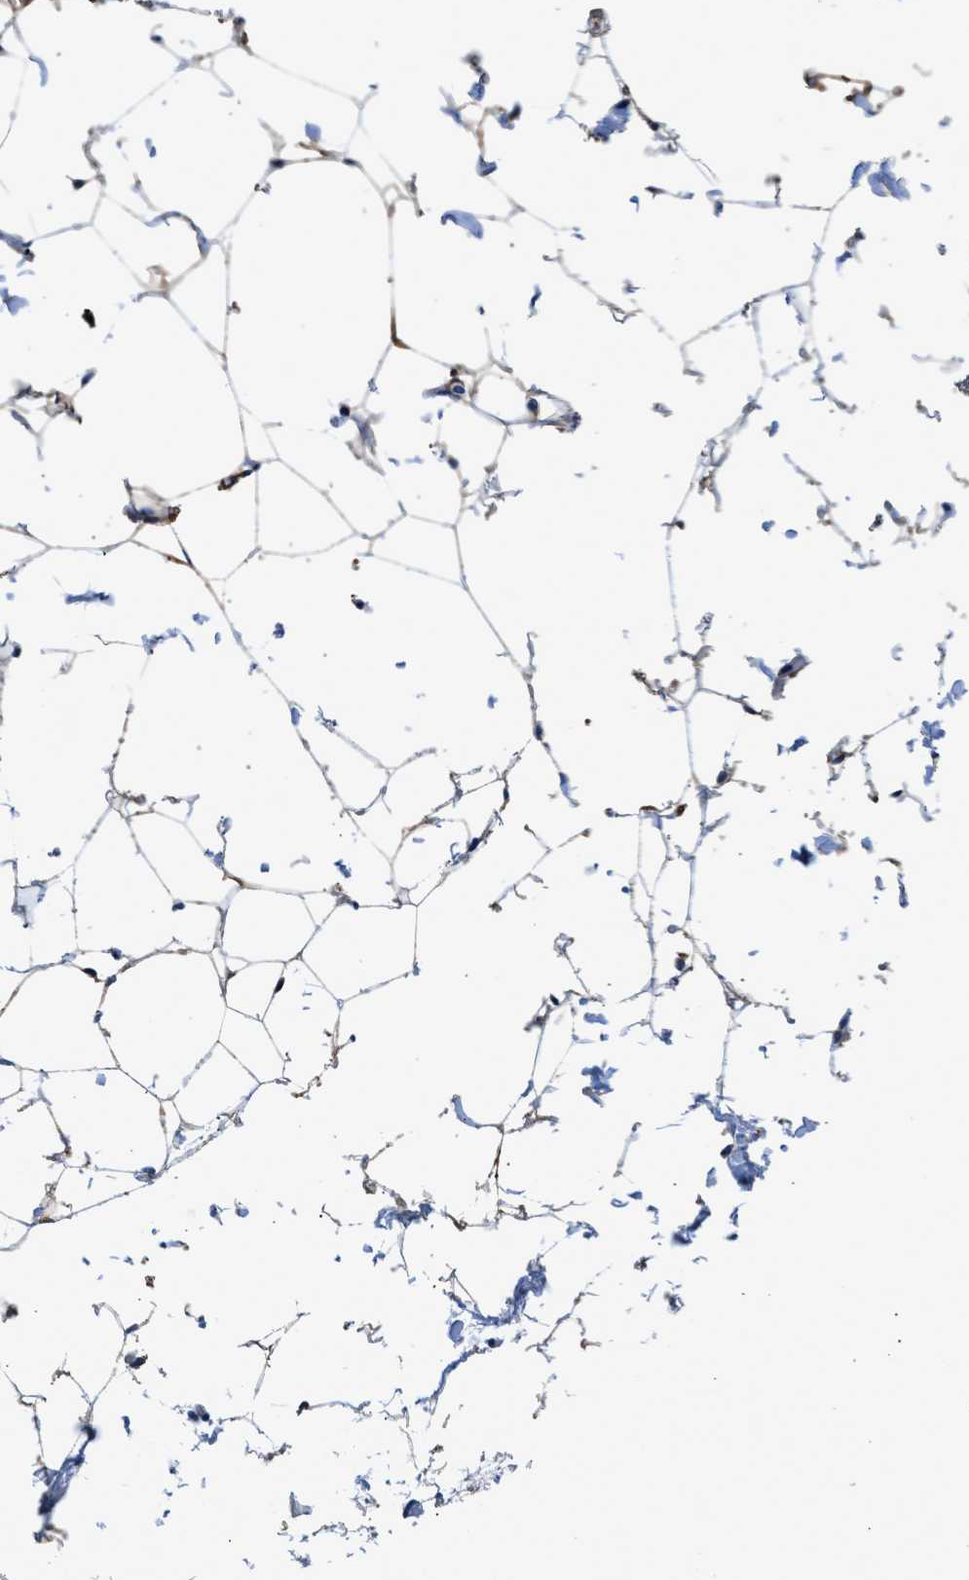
{"staining": {"intensity": "moderate", "quantity": "<25%", "location": "cytoplasmic/membranous"}, "tissue": "adipose tissue", "cell_type": "Adipocytes", "image_type": "normal", "snomed": [{"axis": "morphology", "description": "Normal tissue, NOS"}, {"axis": "topography", "description": "Breast"}, {"axis": "topography", "description": "Soft tissue"}], "caption": "Immunohistochemical staining of unremarkable adipose tissue displays <25% levels of moderate cytoplasmic/membranous protein expression in about <25% of adipocytes. Nuclei are stained in blue.", "gene": "KCNQ4", "patient": {"sex": "female", "age": 75}}